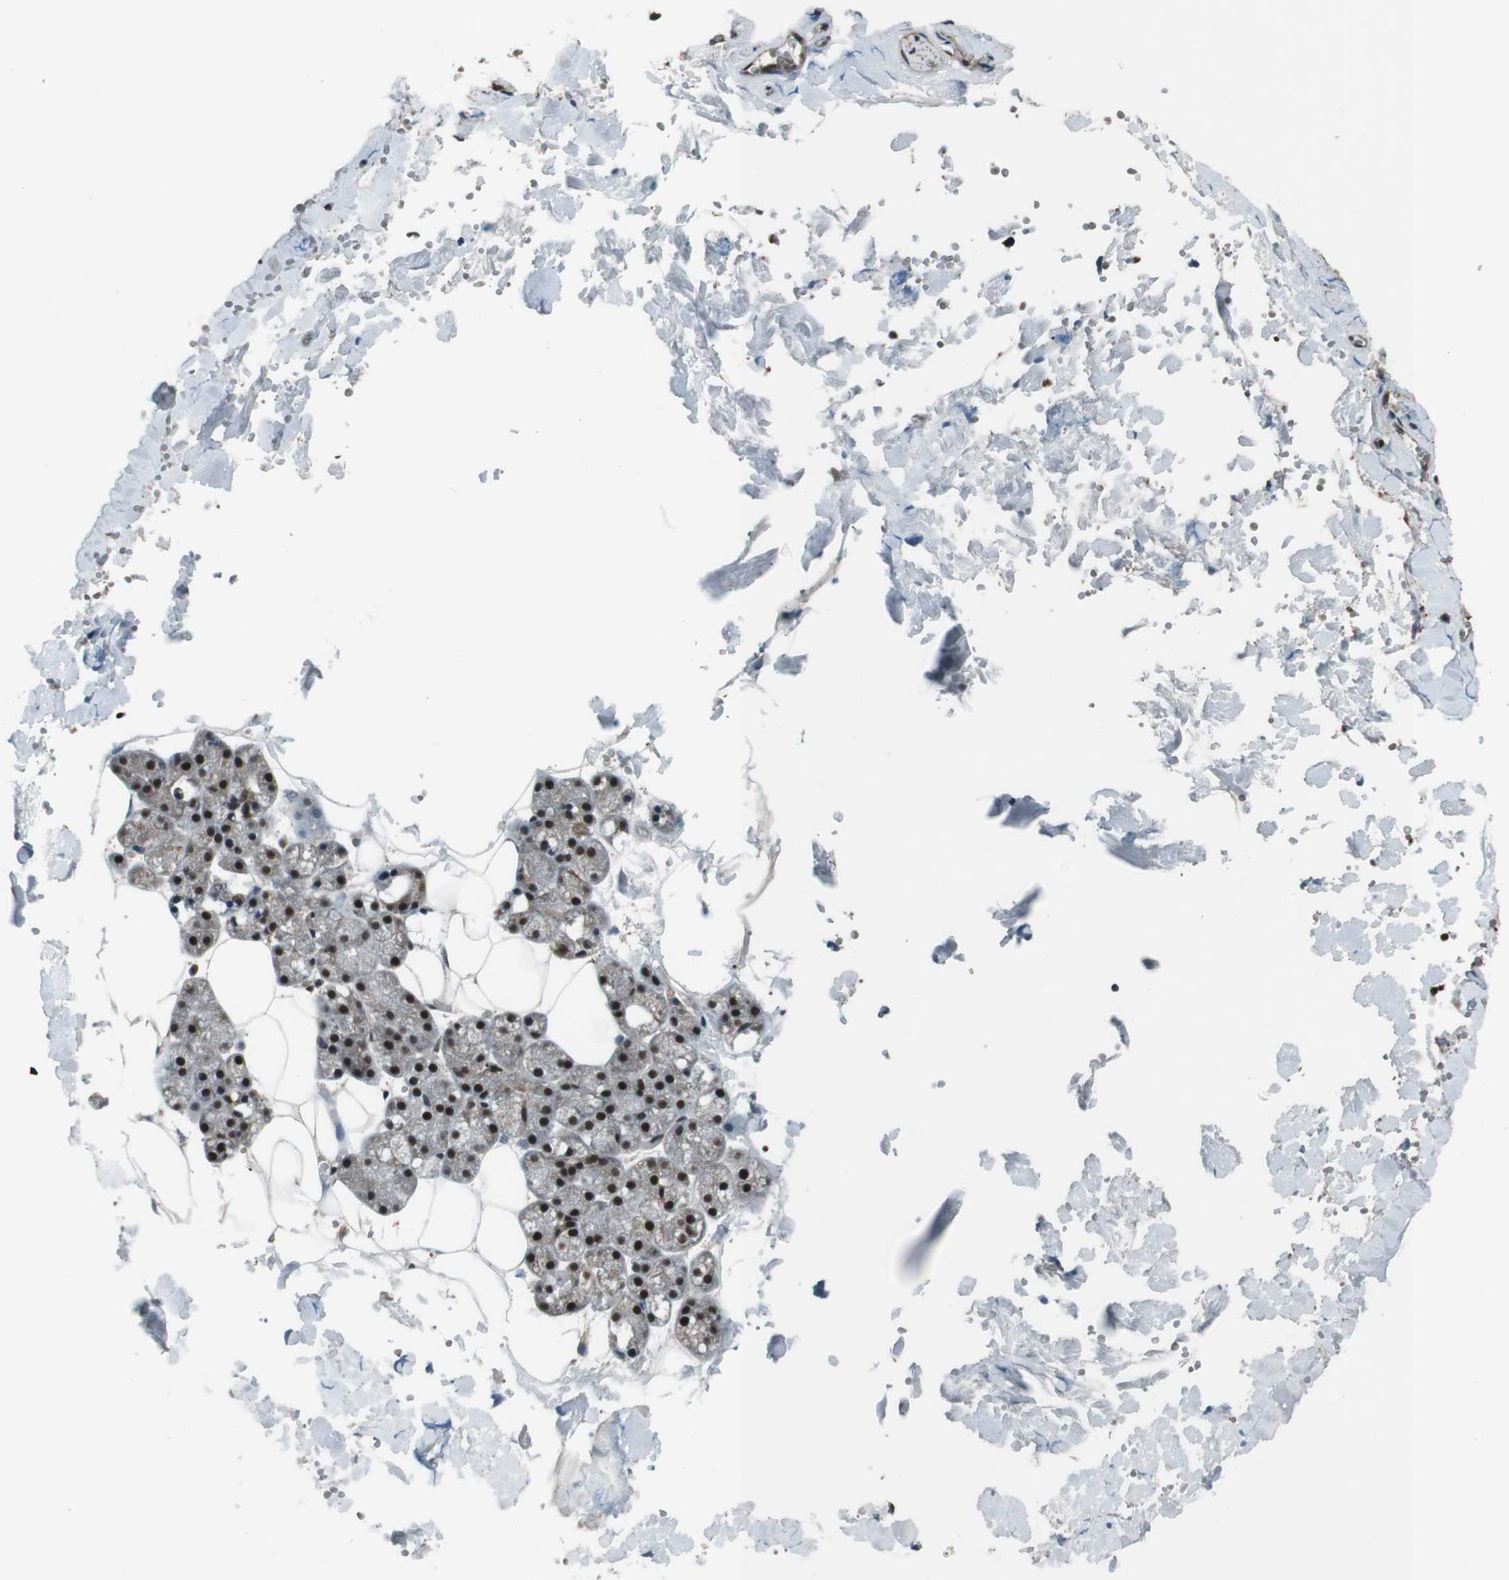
{"staining": {"intensity": "strong", "quantity": ">75%", "location": "cytoplasmic/membranous,nuclear"}, "tissue": "salivary gland", "cell_type": "Glandular cells", "image_type": "normal", "snomed": [{"axis": "morphology", "description": "Normal tissue, NOS"}, {"axis": "topography", "description": "Salivary gland"}], "caption": "A high-resolution photomicrograph shows immunohistochemistry (IHC) staining of normal salivary gland, which exhibits strong cytoplasmic/membranous,nuclear staining in approximately >75% of glandular cells.", "gene": "NR4A2", "patient": {"sex": "male", "age": 62}}